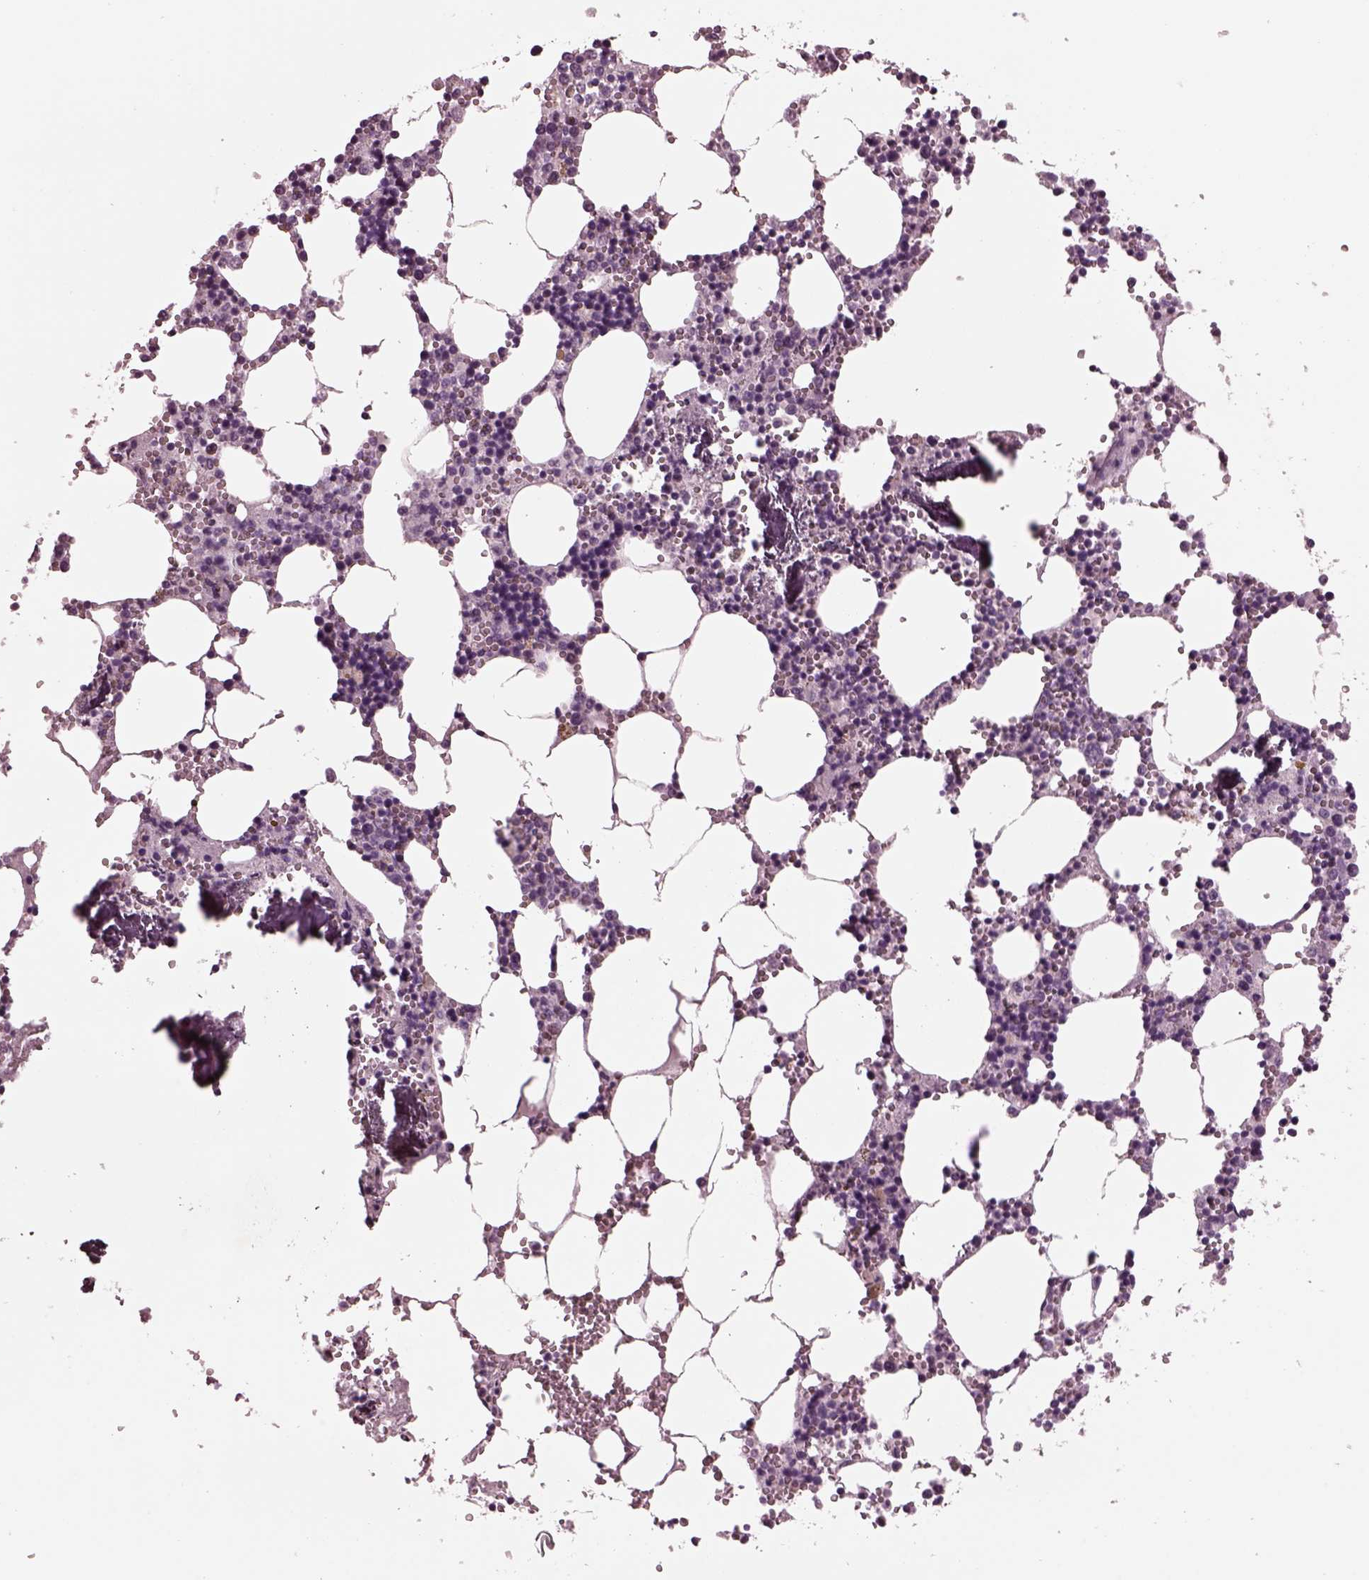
{"staining": {"intensity": "weak", "quantity": "25%-75%", "location": "cytoplasmic/membranous,nuclear"}, "tissue": "bone marrow", "cell_type": "Hematopoietic cells", "image_type": "normal", "snomed": [{"axis": "morphology", "description": "Normal tissue, NOS"}, {"axis": "topography", "description": "Bone marrow"}], "caption": "Weak cytoplasmic/membranous,nuclear staining for a protein is present in approximately 25%-75% of hematopoietic cells of unremarkable bone marrow using immunohistochemistry (IHC).", "gene": "AP4M1", "patient": {"sex": "male", "age": 54}}